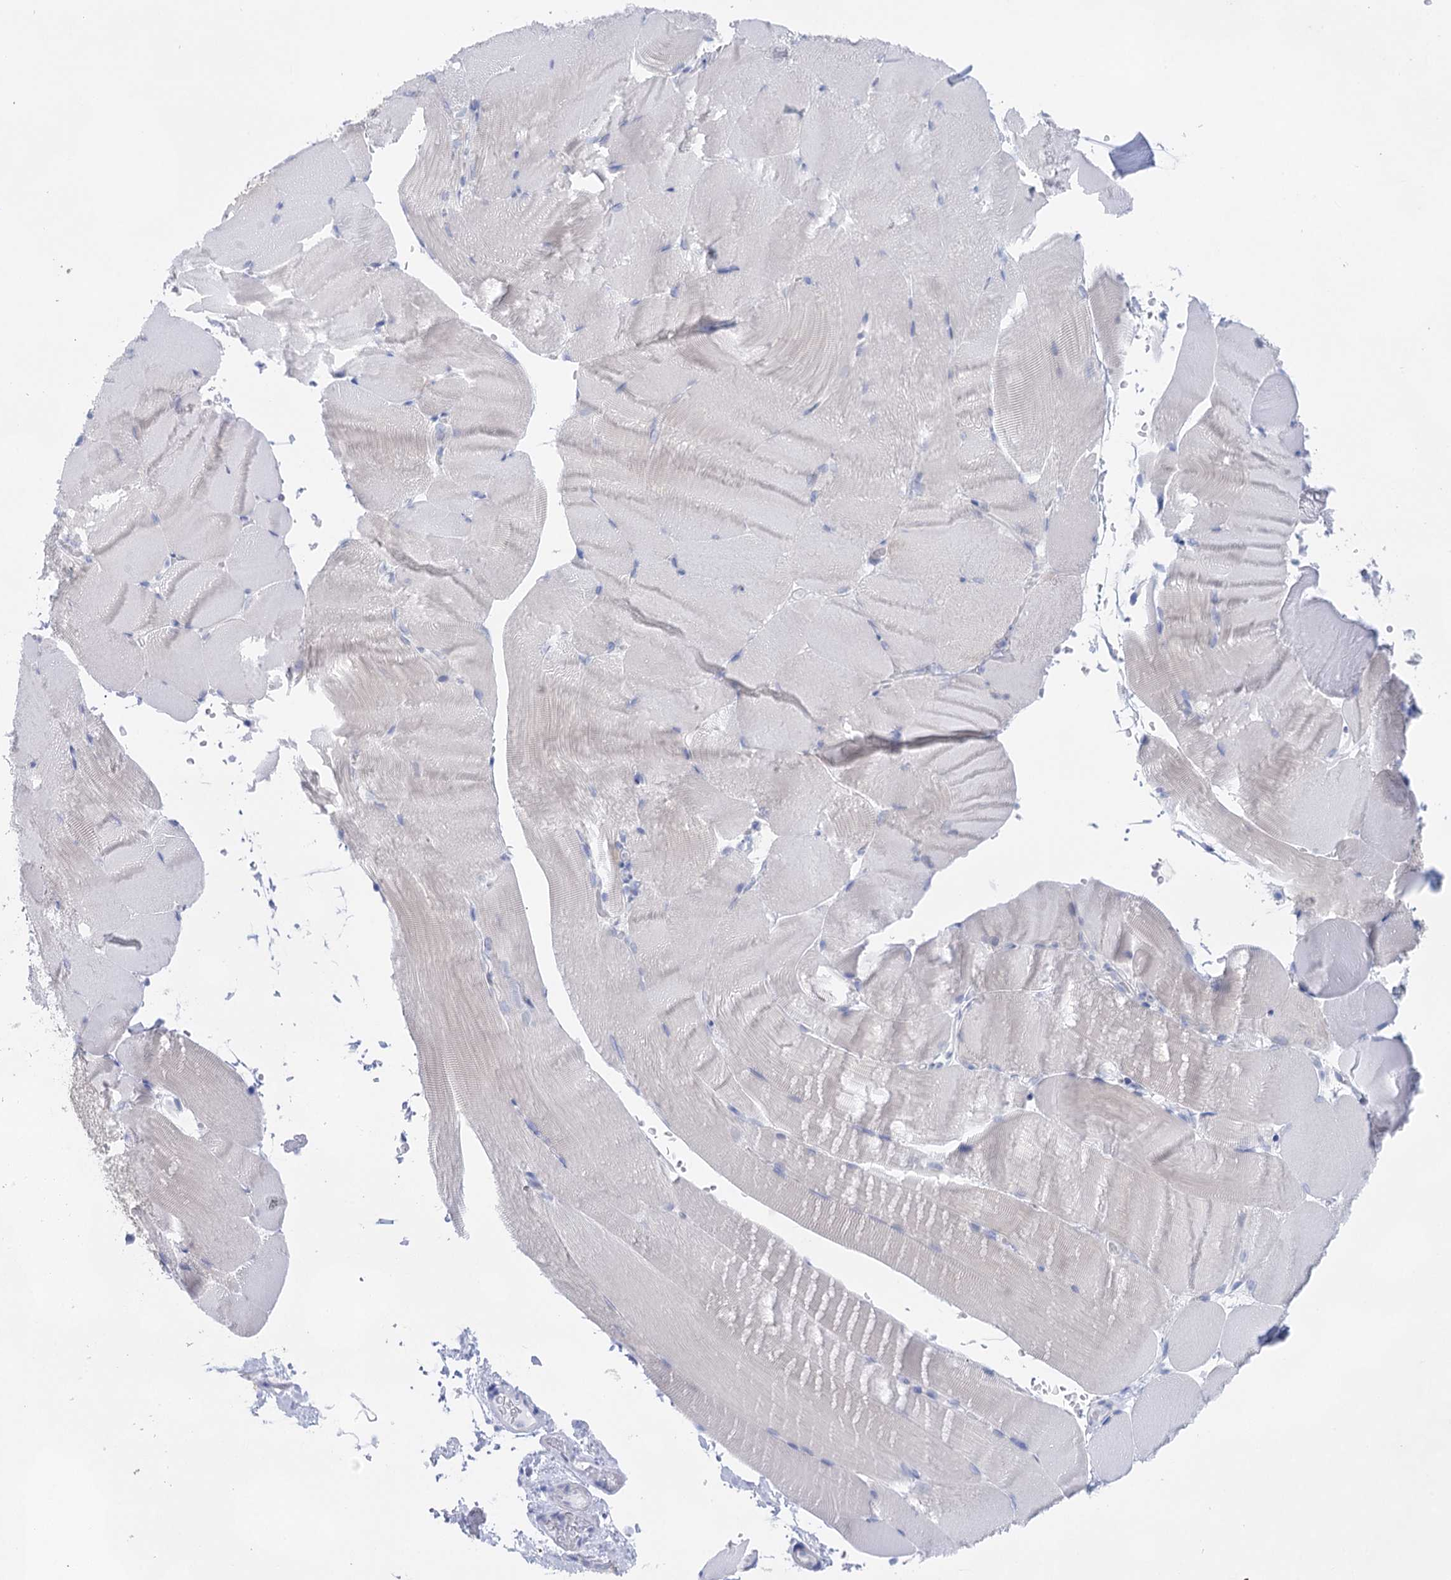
{"staining": {"intensity": "negative", "quantity": "none", "location": "none"}, "tissue": "skeletal muscle", "cell_type": "Myocytes", "image_type": "normal", "snomed": [{"axis": "morphology", "description": "Normal tissue, NOS"}, {"axis": "topography", "description": "Skeletal muscle"}, {"axis": "topography", "description": "Parathyroid gland"}], "caption": "Photomicrograph shows no protein staining in myocytes of benign skeletal muscle.", "gene": "LALBA", "patient": {"sex": "female", "age": 37}}